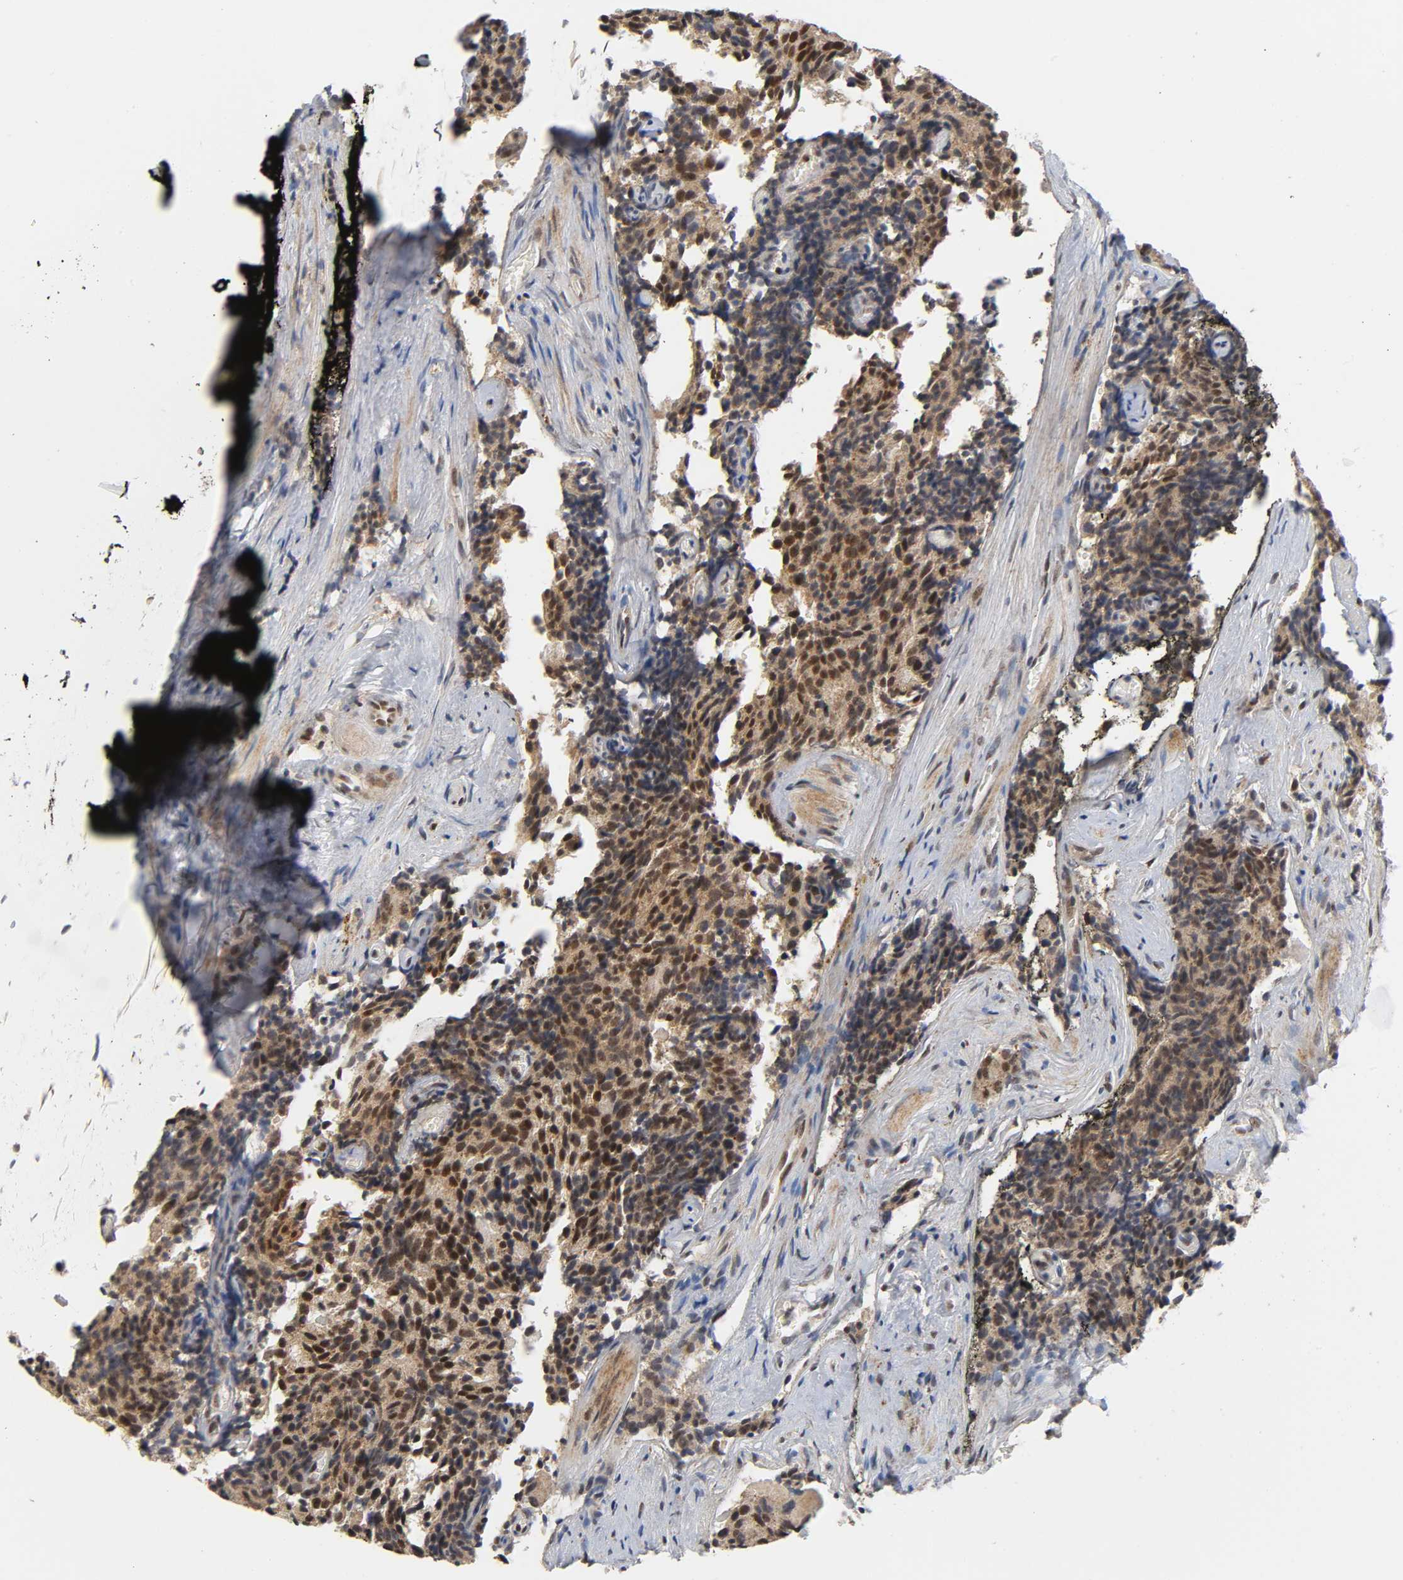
{"staining": {"intensity": "moderate", "quantity": ">75%", "location": "cytoplasmic/membranous,nuclear"}, "tissue": "prostate cancer", "cell_type": "Tumor cells", "image_type": "cancer", "snomed": [{"axis": "morphology", "description": "Adenocarcinoma, High grade"}, {"axis": "topography", "description": "Prostate"}], "caption": "This is a photomicrograph of IHC staining of prostate cancer (adenocarcinoma (high-grade)), which shows moderate staining in the cytoplasmic/membranous and nuclear of tumor cells.", "gene": "KAT2B", "patient": {"sex": "male", "age": 58}}